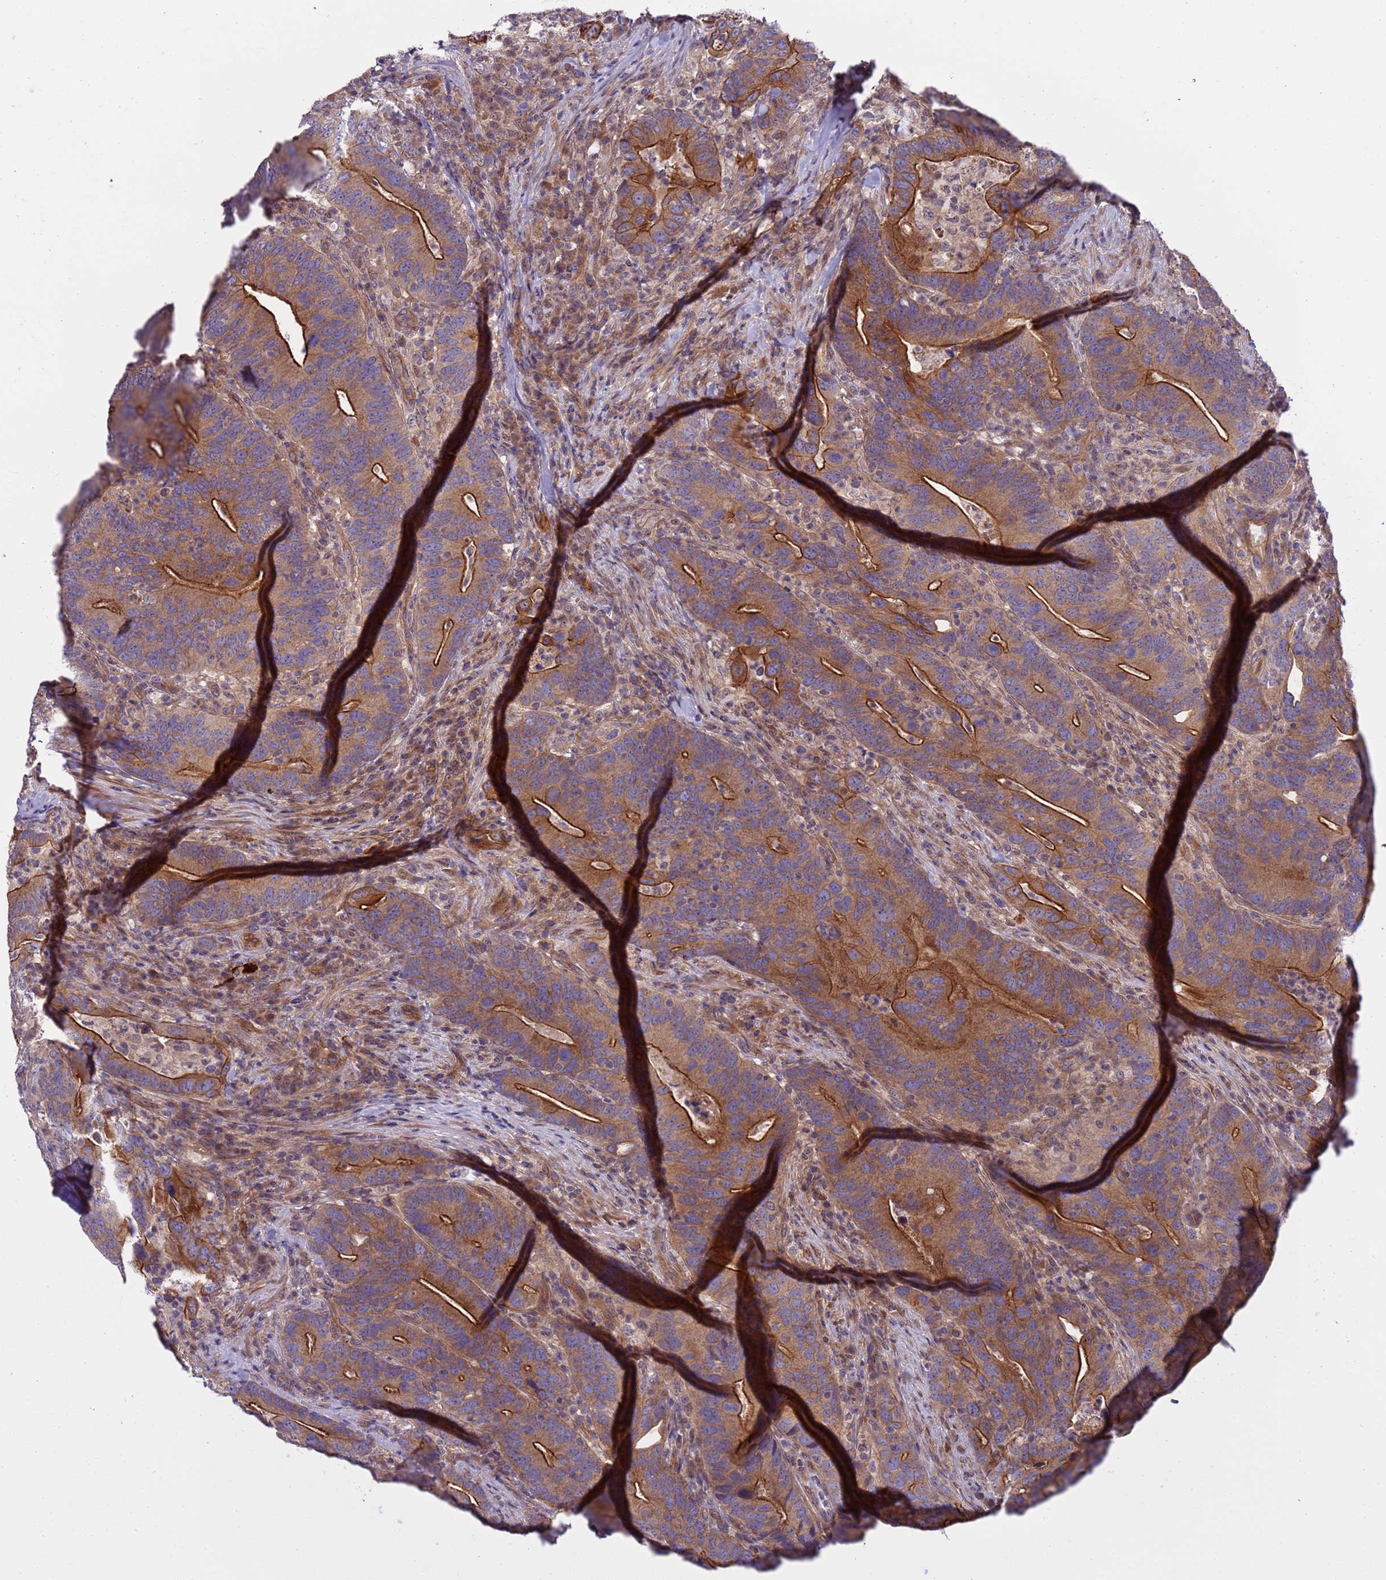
{"staining": {"intensity": "strong", "quantity": ">75%", "location": "cytoplasmic/membranous"}, "tissue": "colorectal cancer", "cell_type": "Tumor cells", "image_type": "cancer", "snomed": [{"axis": "morphology", "description": "Adenocarcinoma, NOS"}, {"axis": "topography", "description": "Colon"}], "caption": "Strong cytoplasmic/membranous positivity is seen in approximately >75% of tumor cells in adenocarcinoma (colorectal). The protein is stained brown, and the nuclei are stained in blue (DAB IHC with brightfield microscopy, high magnification).", "gene": "SMCO3", "patient": {"sex": "female", "age": 66}}